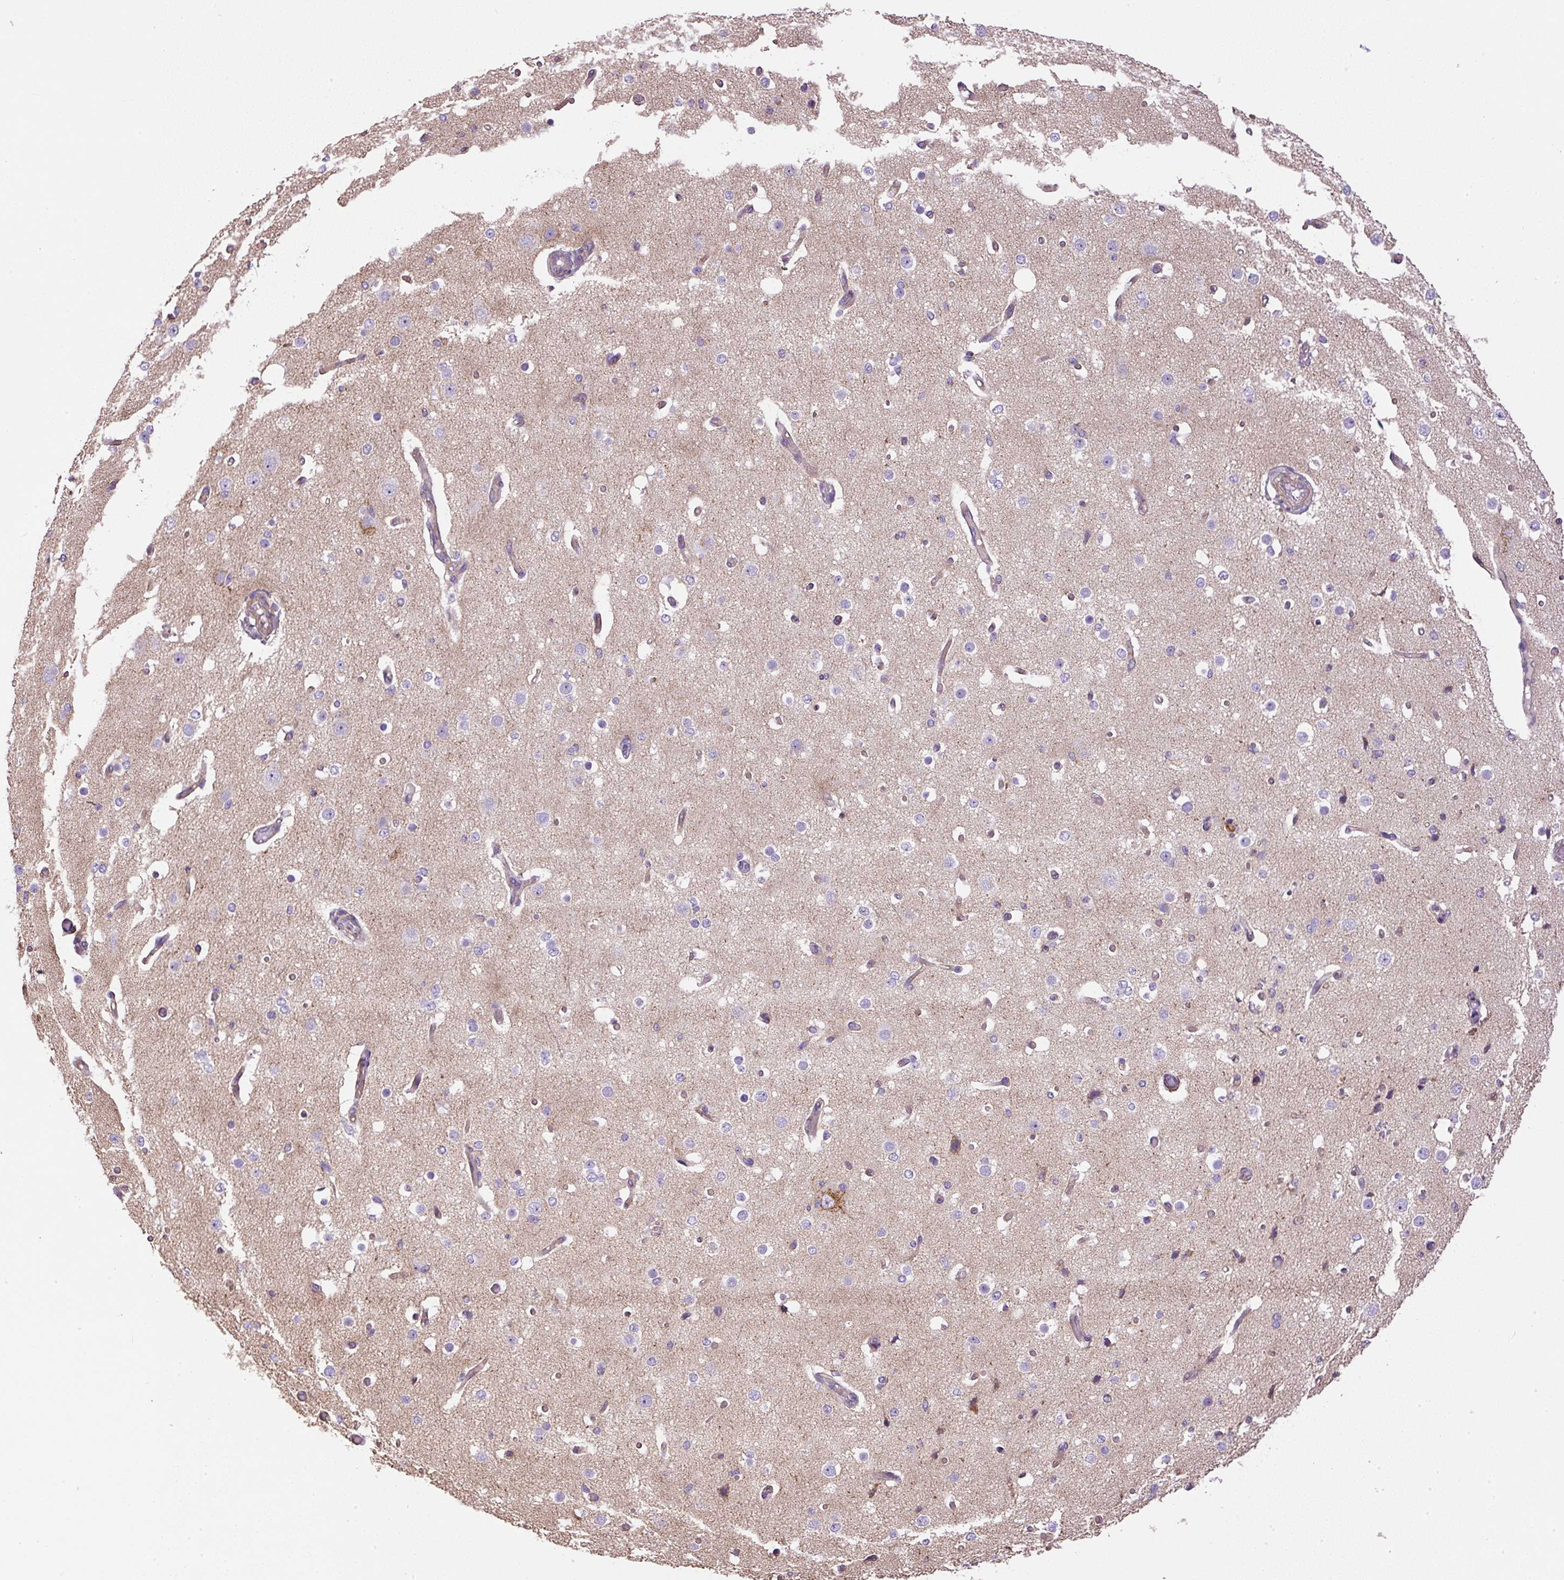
{"staining": {"intensity": "weak", "quantity": "25%-75%", "location": "cytoplasmic/membranous"}, "tissue": "cerebral cortex", "cell_type": "Endothelial cells", "image_type": "normal", "snomed": [{"axis": "morphology", "description": "Normal tissue, NOS"}, {"axis": "morphology", "description": "Inflammation, NOS"}, {"axis": "topography", "description": "Cerebral cortex"}], "caption": "Protein expression analysis of unremarkable cerebral cortex shows weak cytoplasmic/membranous expression in approximately 25%-75% of endothelial cells.", "gene": "NDUFAF2", "patient": {"sex": "male", "age": 6}}